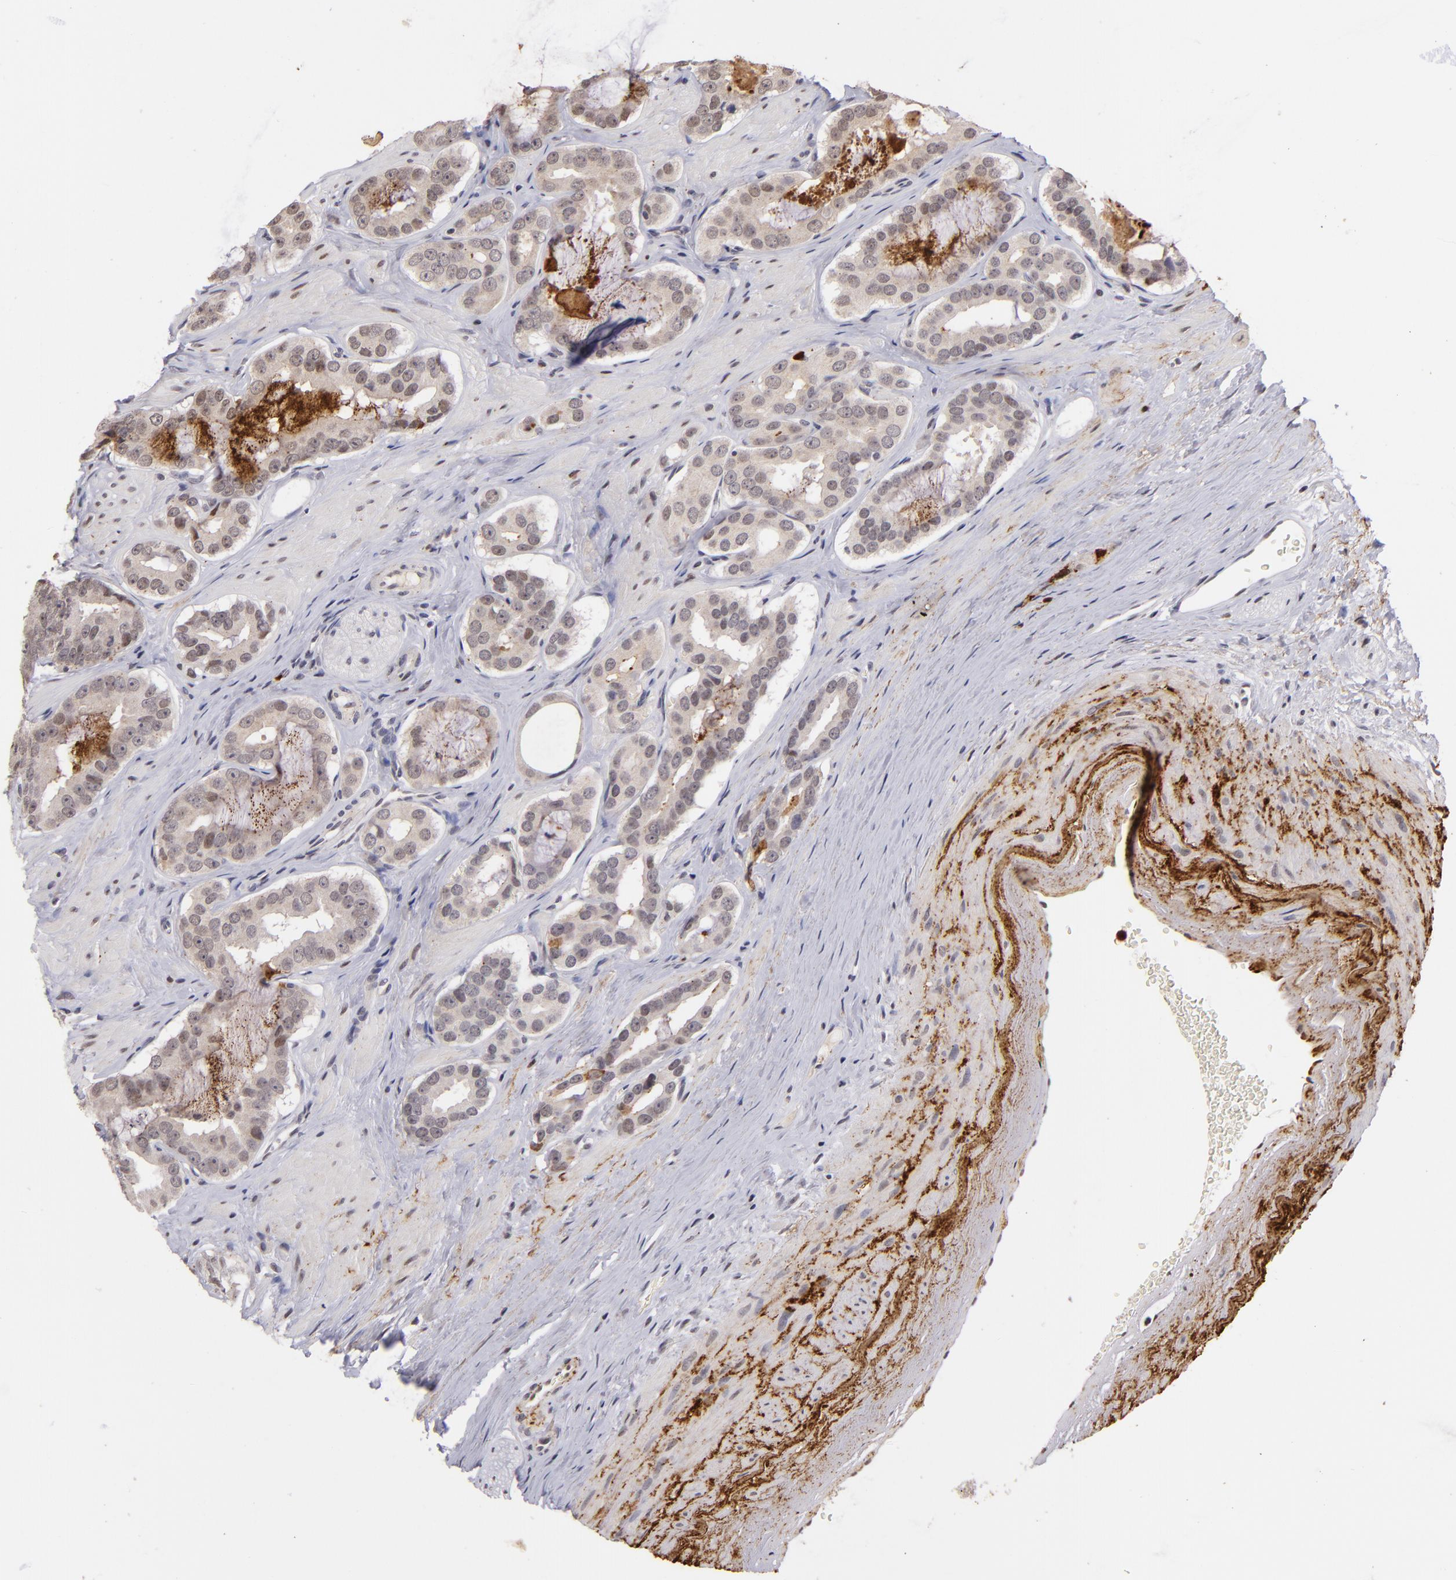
{"staining": {"intensity": "weak", "quantity": "<25%", "location": "cytoplasmic/membranous"}, "tissue": "prostate cancer", "cell_type": "Tumor cells", "image_type": "cancer", "snomed": [{"axis": "morphology", "description": "Adenocarcinoma, Low grade"}, {"axis": "topography", "description": "Prostate"}], "caption": "Tumor cells show no significant protein expression in low-grade adenocarcinoma (prostate).", "gene": "RXRG", "patient": {"sex": "male", "age": 59}}